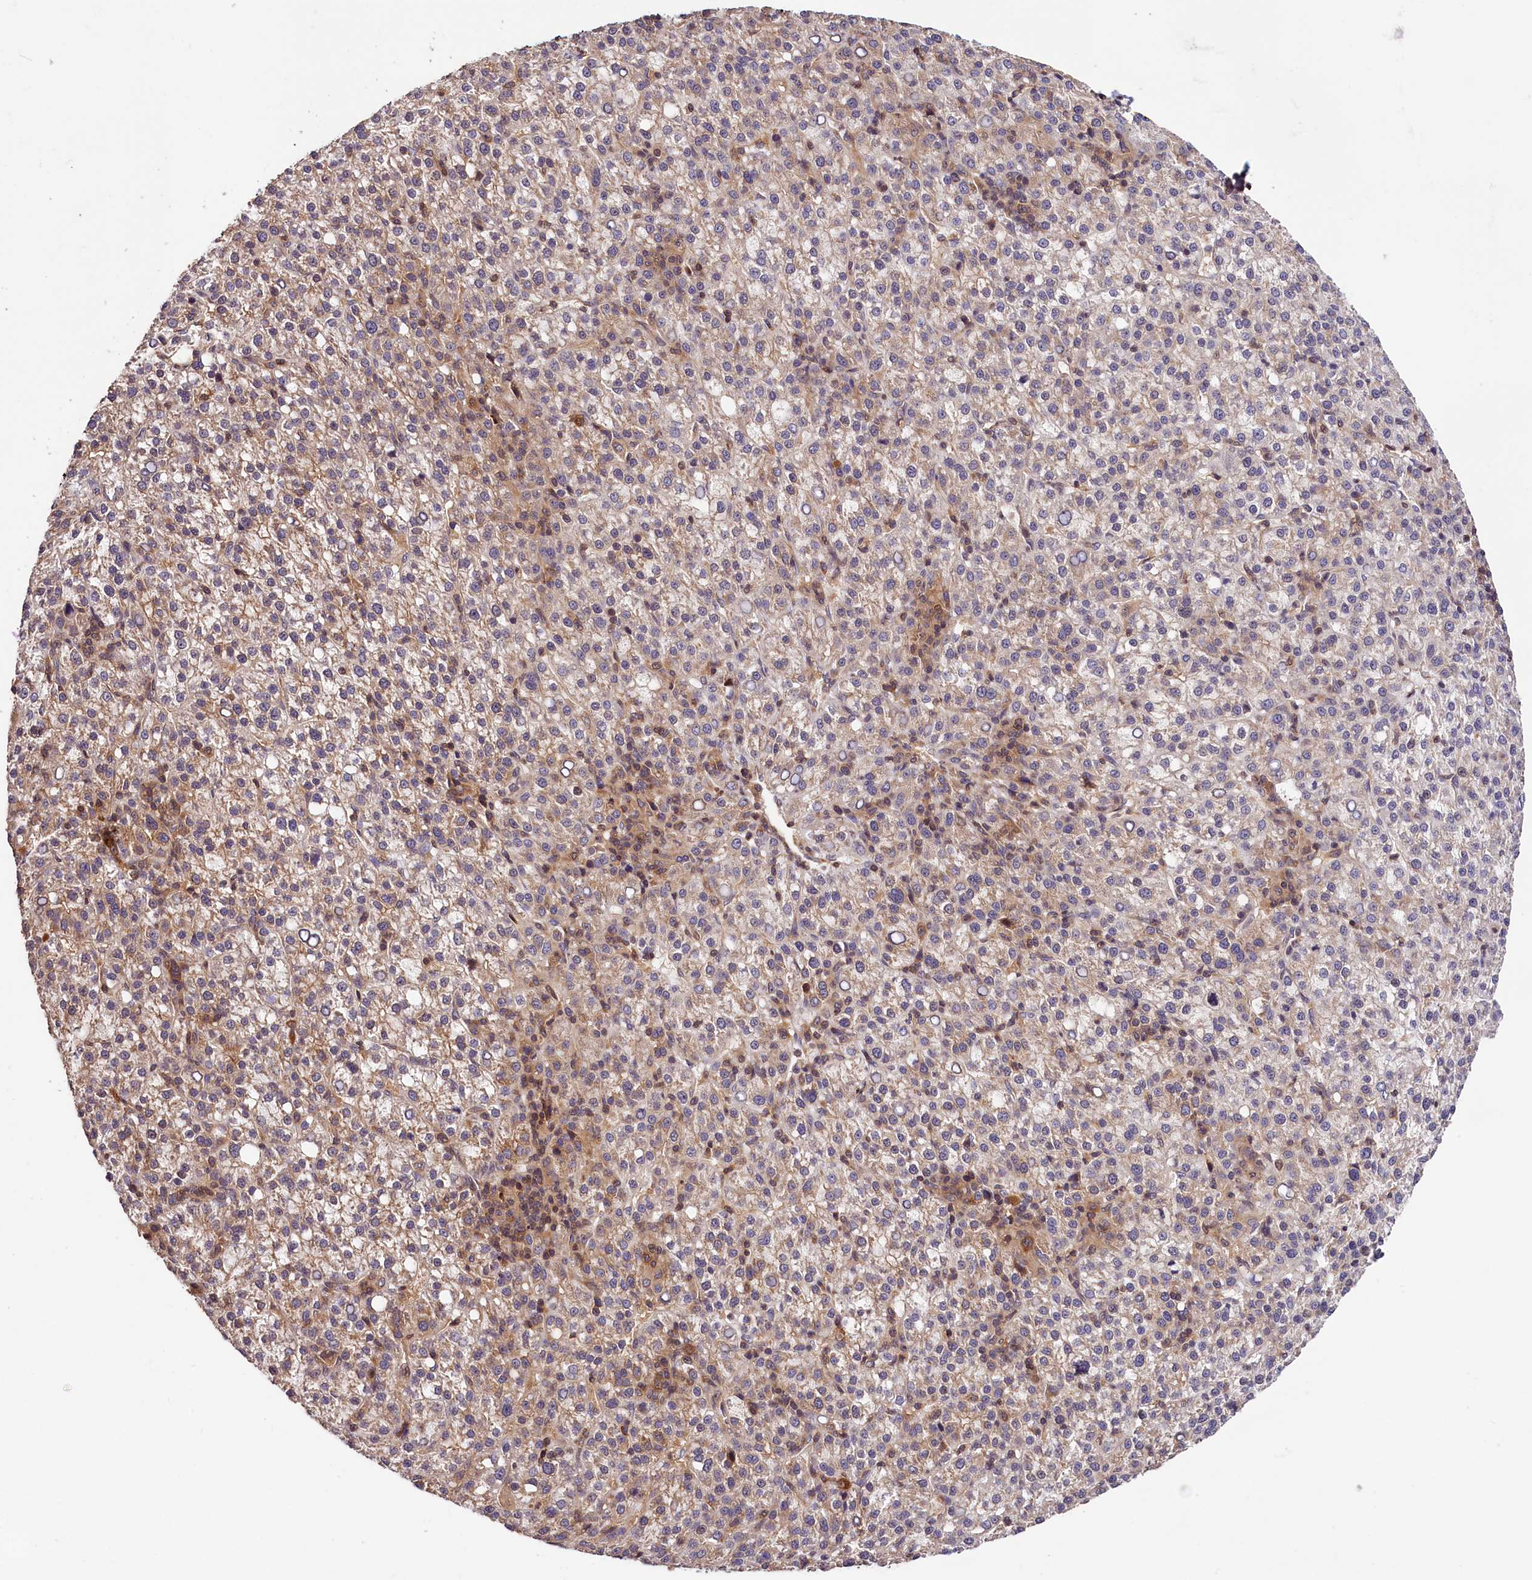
{"staining": {"intensity": "weak", "quantity": "25%-75%", "location": "cytoplasmic/membranous"}, "tissue": "liver cancer", "cell_type": "Tumor cells", "image_type": "cancer", "snomed": [{"axis": "morphology", "description": "Carcinoma, Hepatocellular, NOS"}, {"axis": "topography", "description": "Liver"}], "caption": "Protein analysis of liver cancer tissue exhibits weak cytoplasmic/membranous expression in approximately 25%-75% of tumor cells.", "gene": "CHORDC1", "patient": {"sex": "female", "age": 58}}